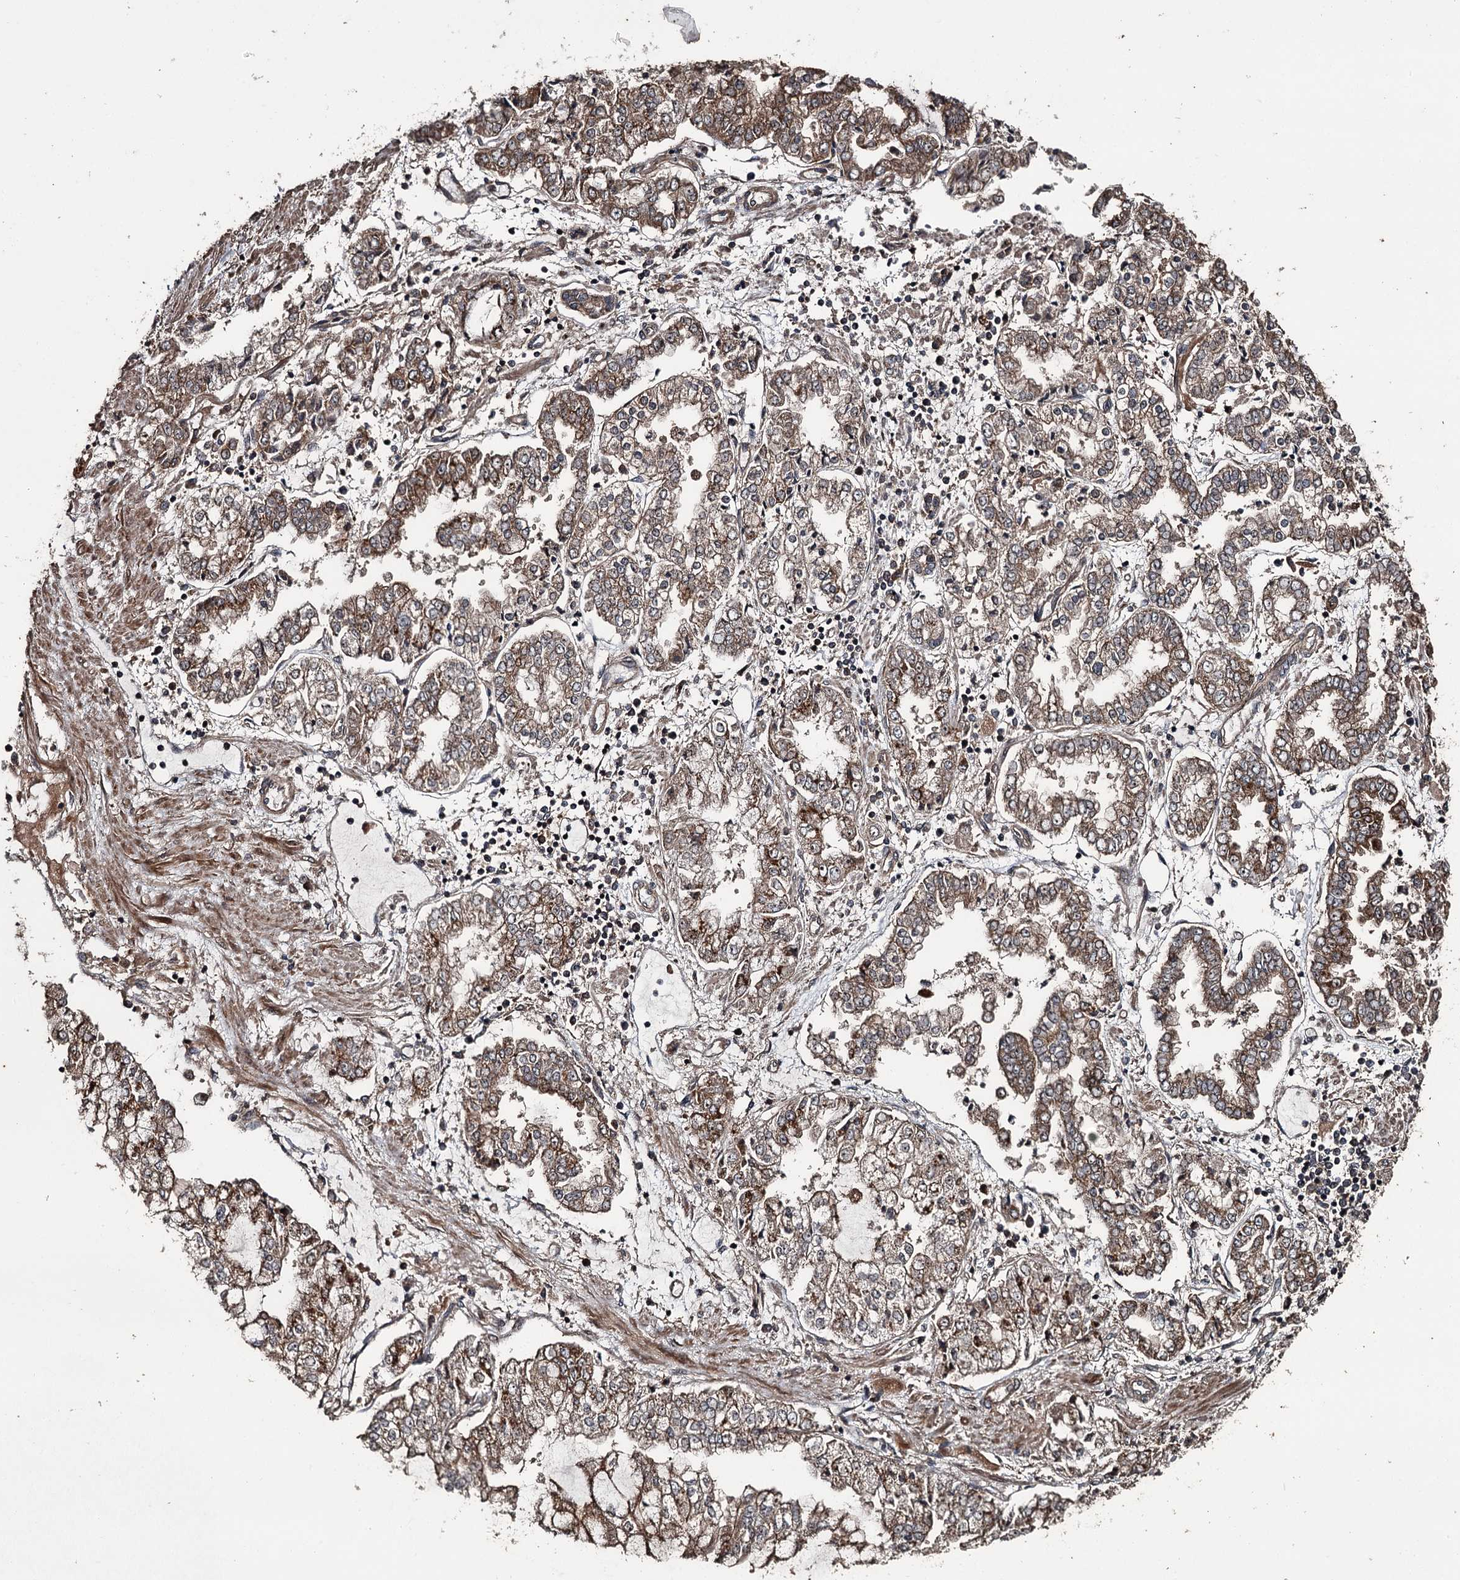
{"staining": {"intensity": "strong", "quantity": ">75%", "location": "cytoplasmic/membranous"}, "tissue": "stomach cancer", "cell_type": "Tumor cells", "image_type": "cancer", "snomed": [{"axis": "morphology", "description": "Adenocarcinoma, NOS"}, {"axis": "topography", "description": "Stomach"}], "caption": "Stomach cancer (adenocarcinoma) stained for a protein (brown) reveals strong cytoplasmic/membranous positive staining in about >75% of tumor cells.", "gene": "RAB21", "patient": {"sex": "male", "age": 76}}